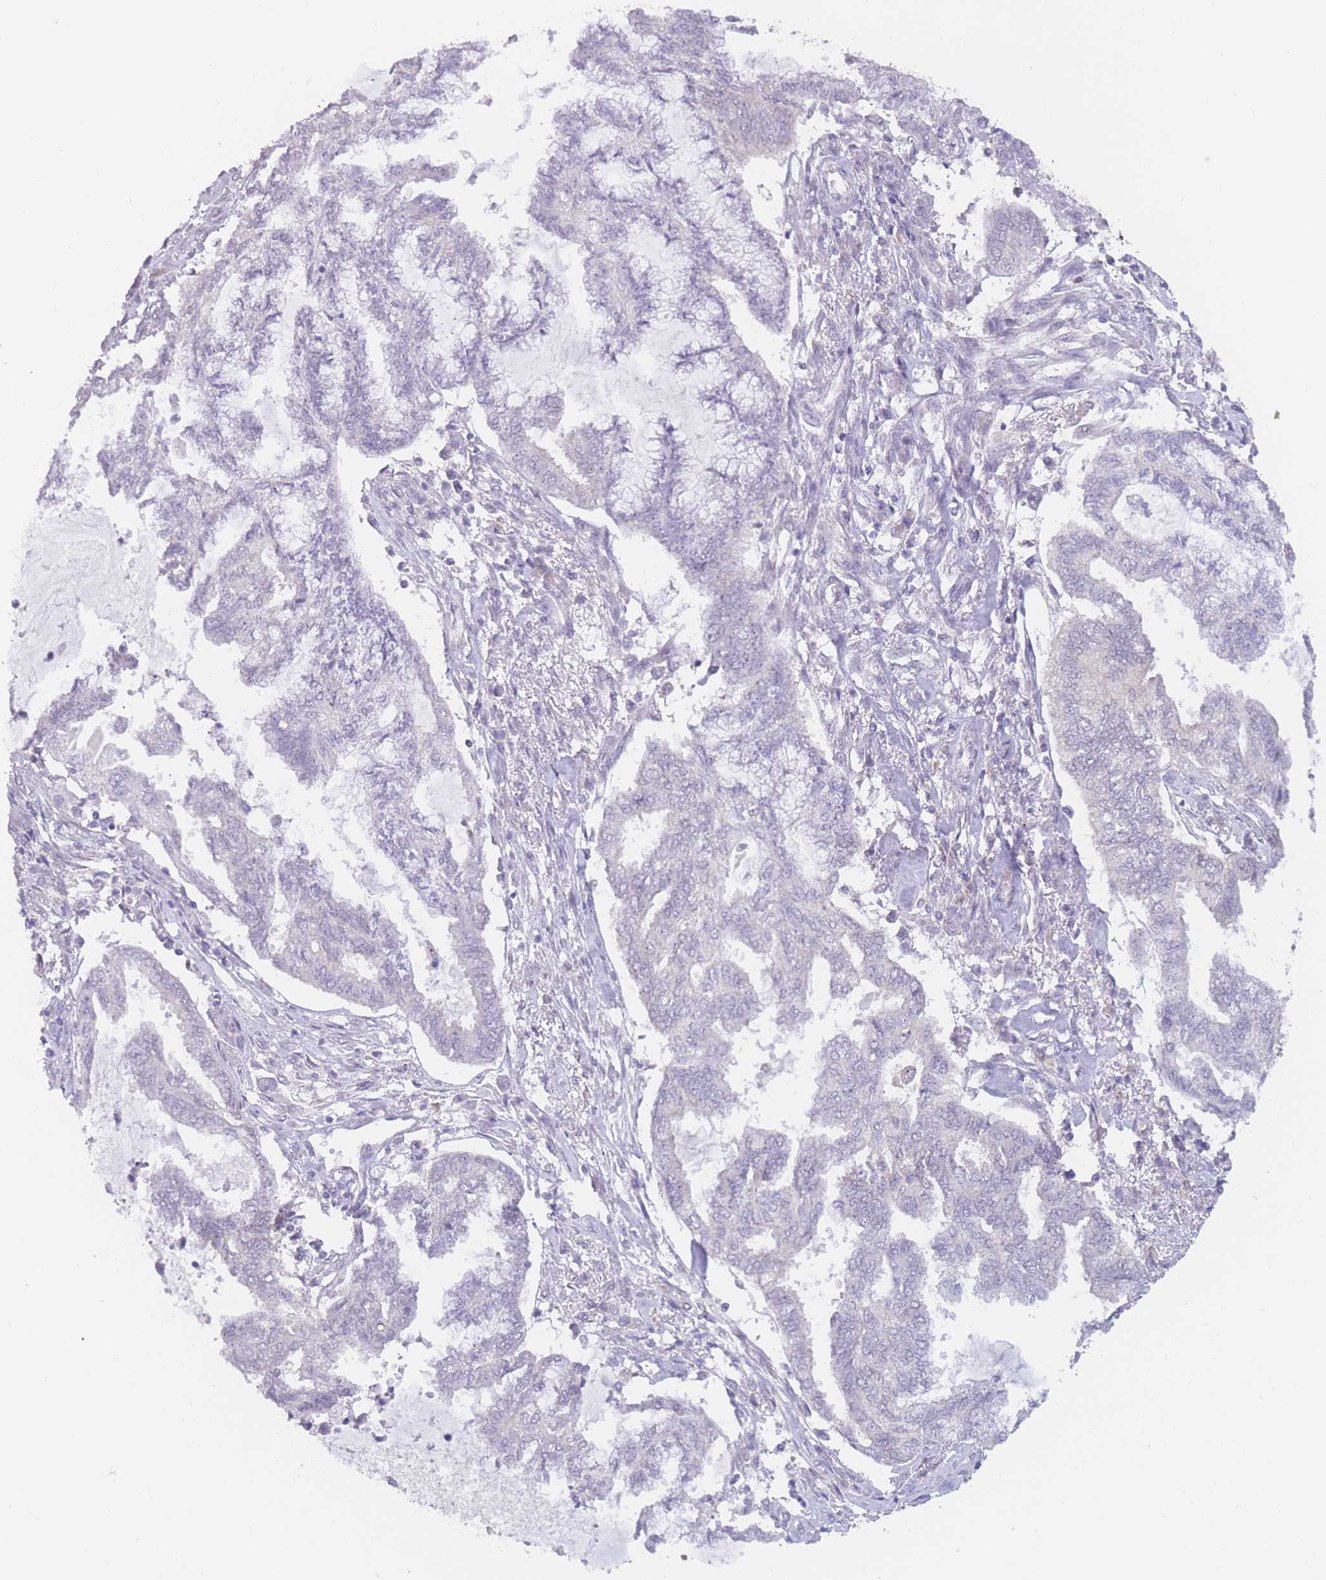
{"staining": {"intensity": "negative", "quantity": "none", "location": "none"}, "tissue": "endometrial cancer", "cell_type": "Tumor cells", "image_type": "cancer", "snomed": [{"axis": "morphology", "description": "Adenocarcinoma, NOS"}, {"axis": "topography", "description": "Endometrium"}], "caption": "DAB (3,3'-diaminobenzidine) immunohistochemical staining of human endometrial adenocarcinoma displays no significant positivity in tumor cells. (IHC, brightfield microscopy, high magnification).", "gene": "MRI1", "patient": {"sex": "female", "age": 86}}